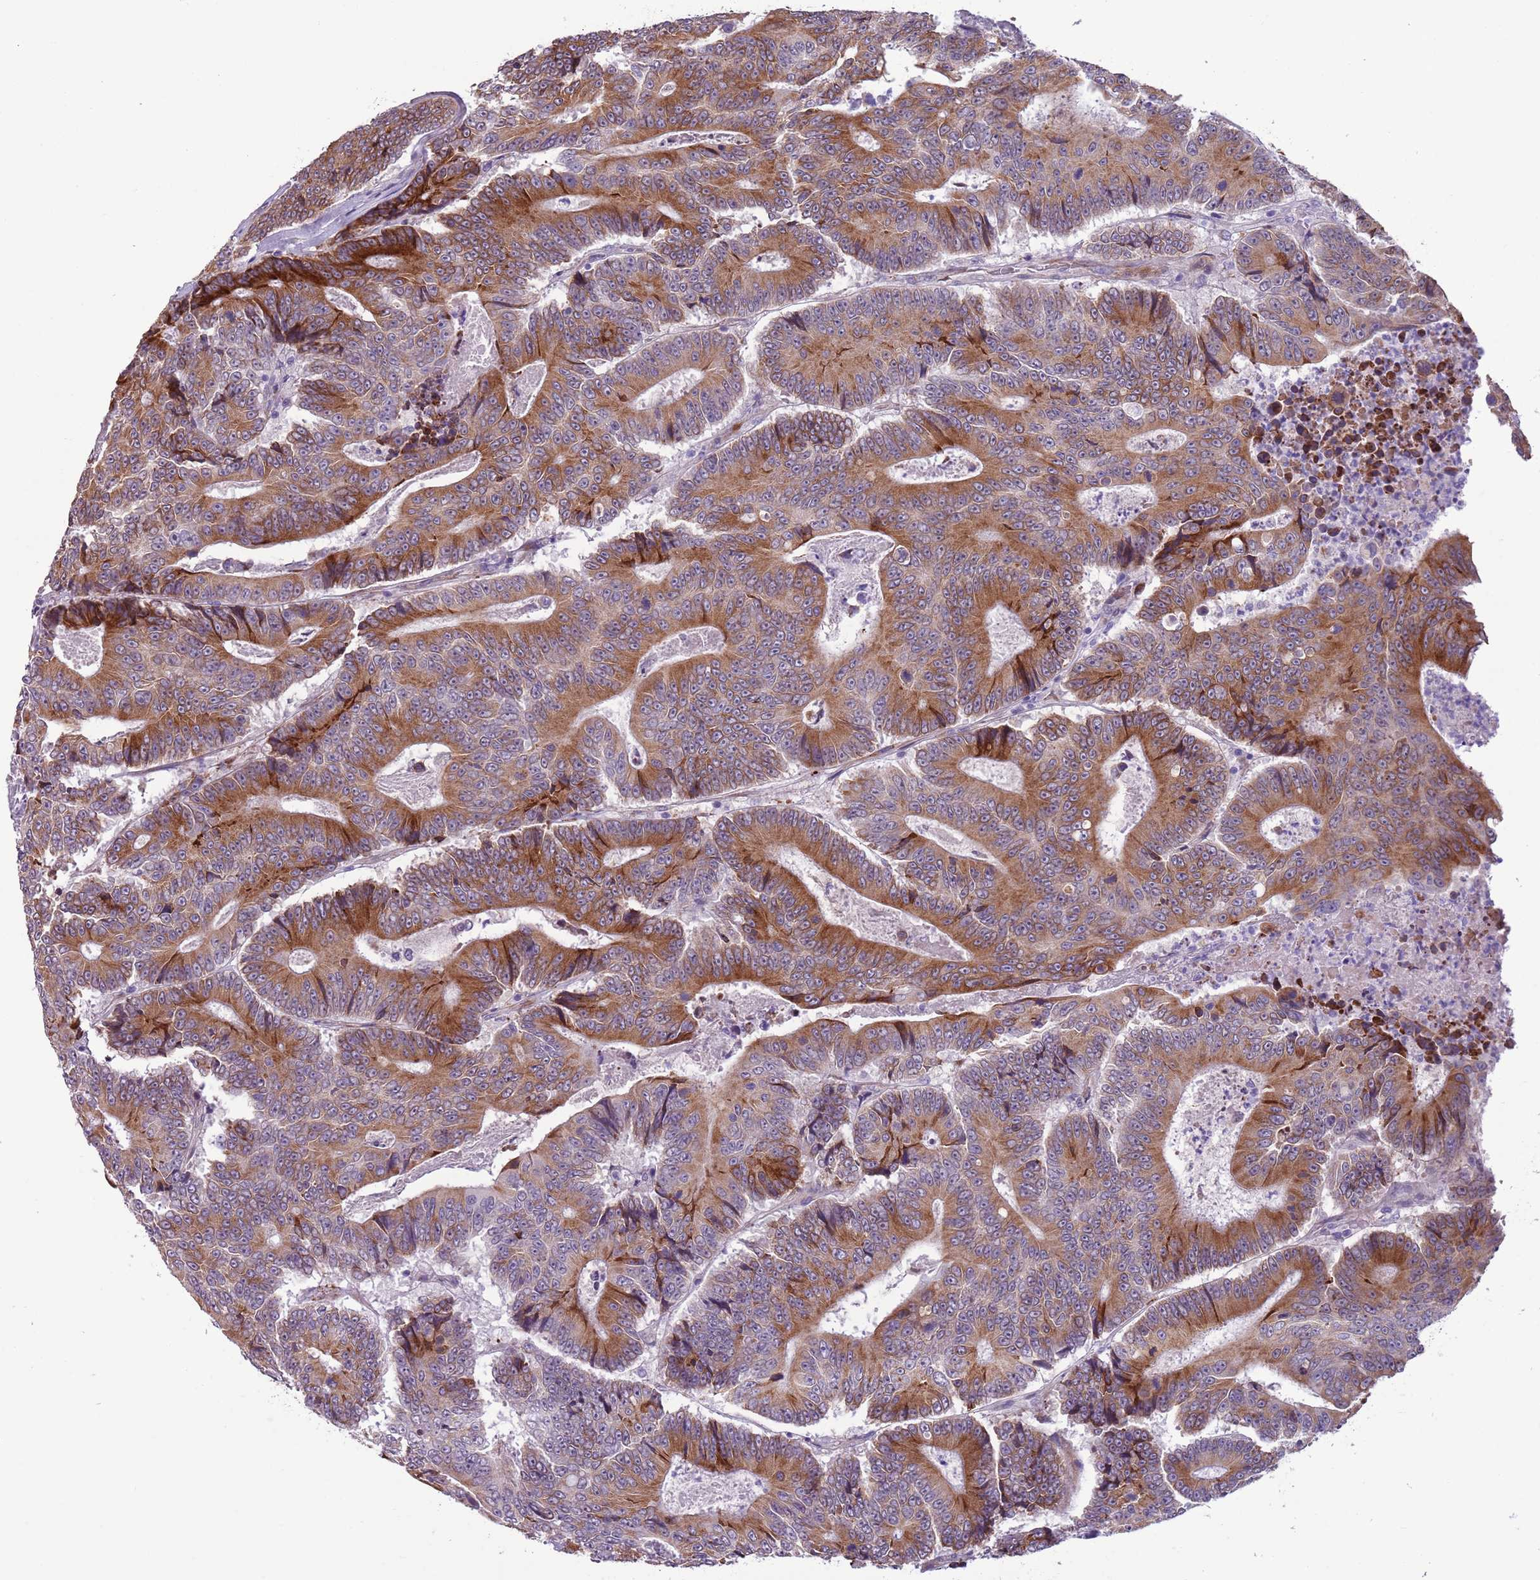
{"staining": {"intensity": "moderate", "quantity": ">75%", "location": "cytoplasmic/membranous"}, "tissue": "colorectal cancer", "cell_type": "Tumor cells", "image_type": "cancer", "snomed": [{"axis": "morphology", "description": "Adenocarcinoma, NOS"}, {"axis": "topography", "description": "Colon"}], "caption": "Immunohistochemistry (IHC) micrograph of neoplastic tissue: adenocarcinoma (colorectal) stained using immunohistochemistry shows medium levels of moderate protein expression localized specifically in the cytoplasmic/membranous of tumor cells, appearing as a cytoplasmic/membranous brown color.", "gene": "MRPL32", "patient": {"sex": "male", "age": 83}}